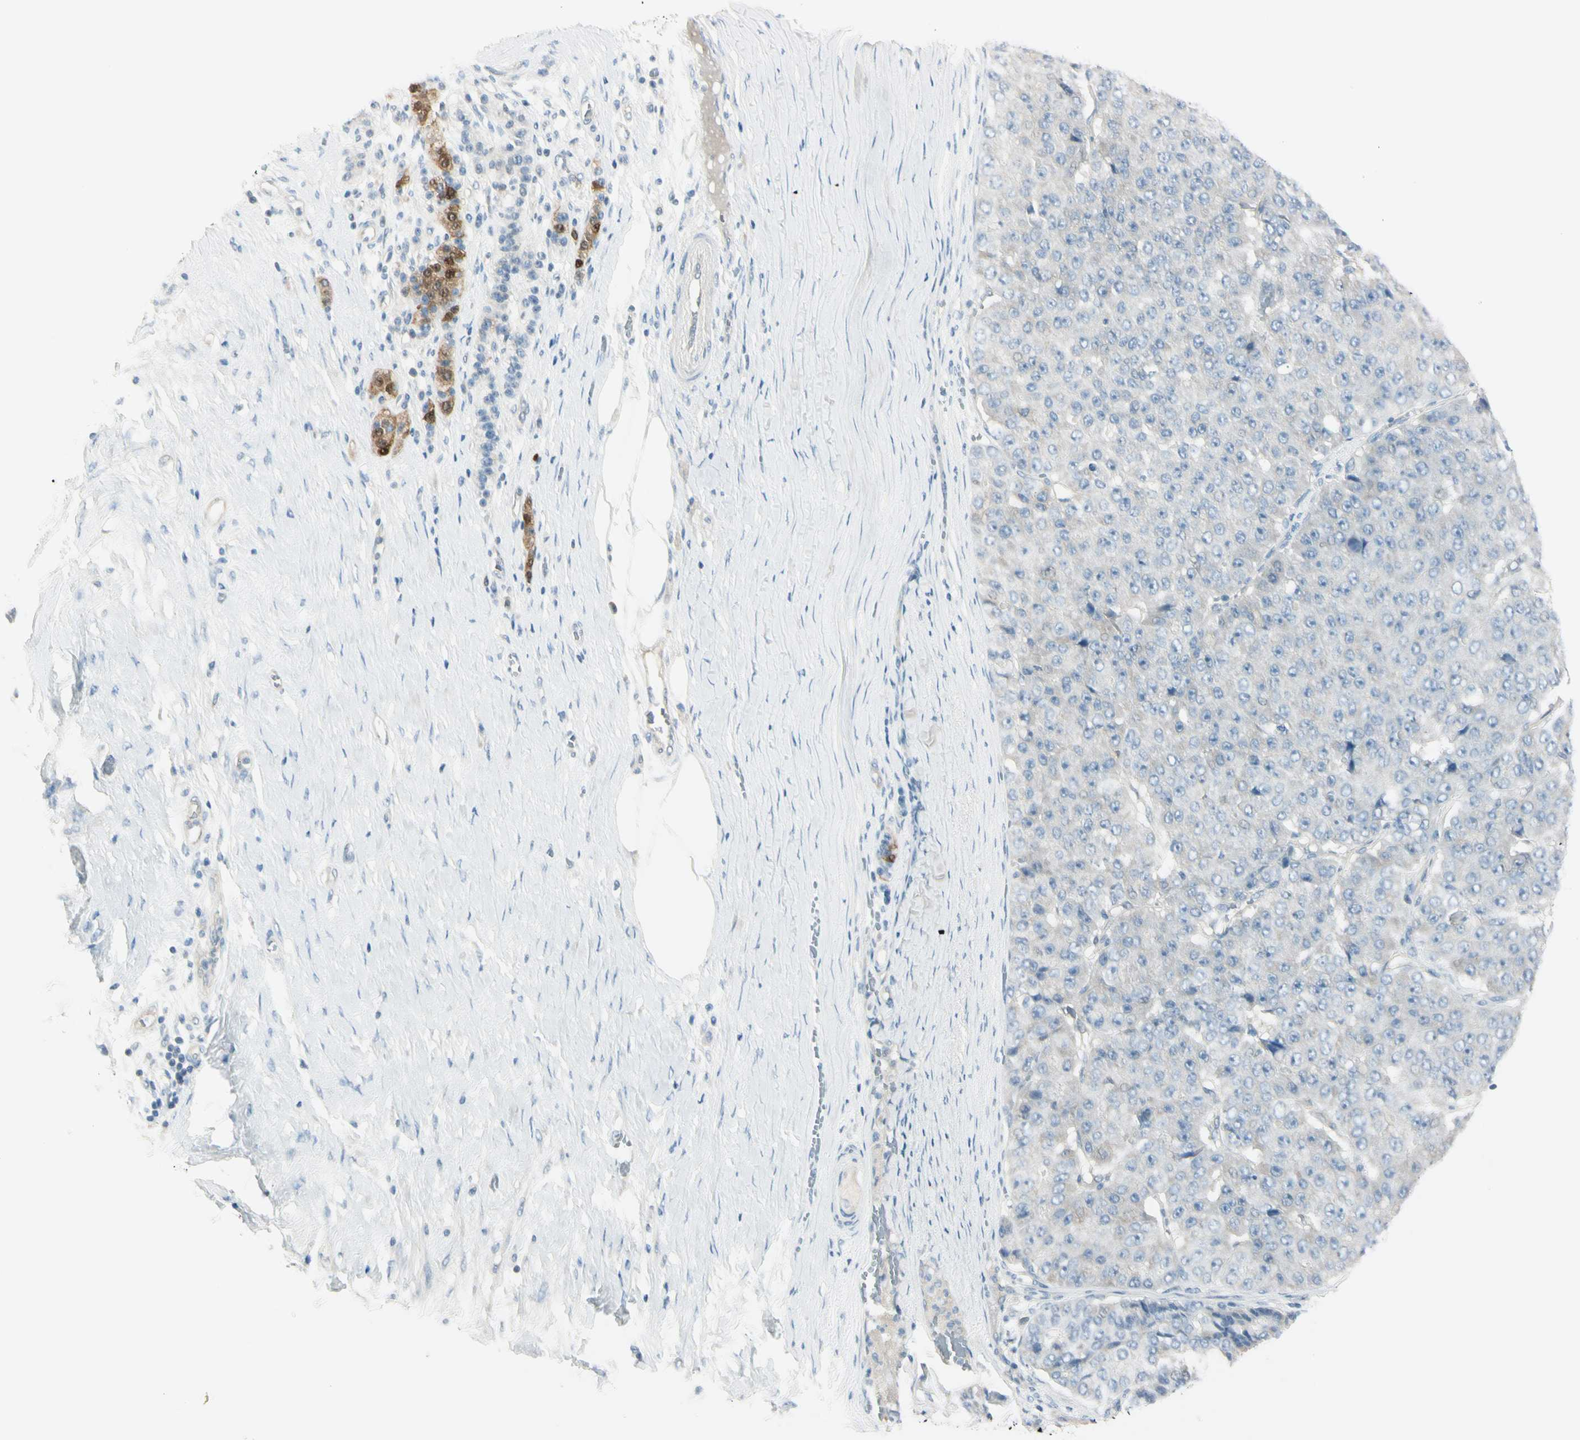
{"staining": {"intensity": "negative", "quantity": "none", "location": "none"}, "tissue": "pancreatic cancer", "cell_type": "Tumor cells", "image_type": "cancer", "snomed": [{"axis": "morphology", "description": "Adenocarcinoma, NOS"}, {"axis": "topography", "description": "Pancreas"}], "caption": "High power microscopy image of an IHC image of pancreatic cancer, revealing no significant expression in tumor cells.", "gene": "ASB9", "patient": {"sex": "male", "age": 50}}